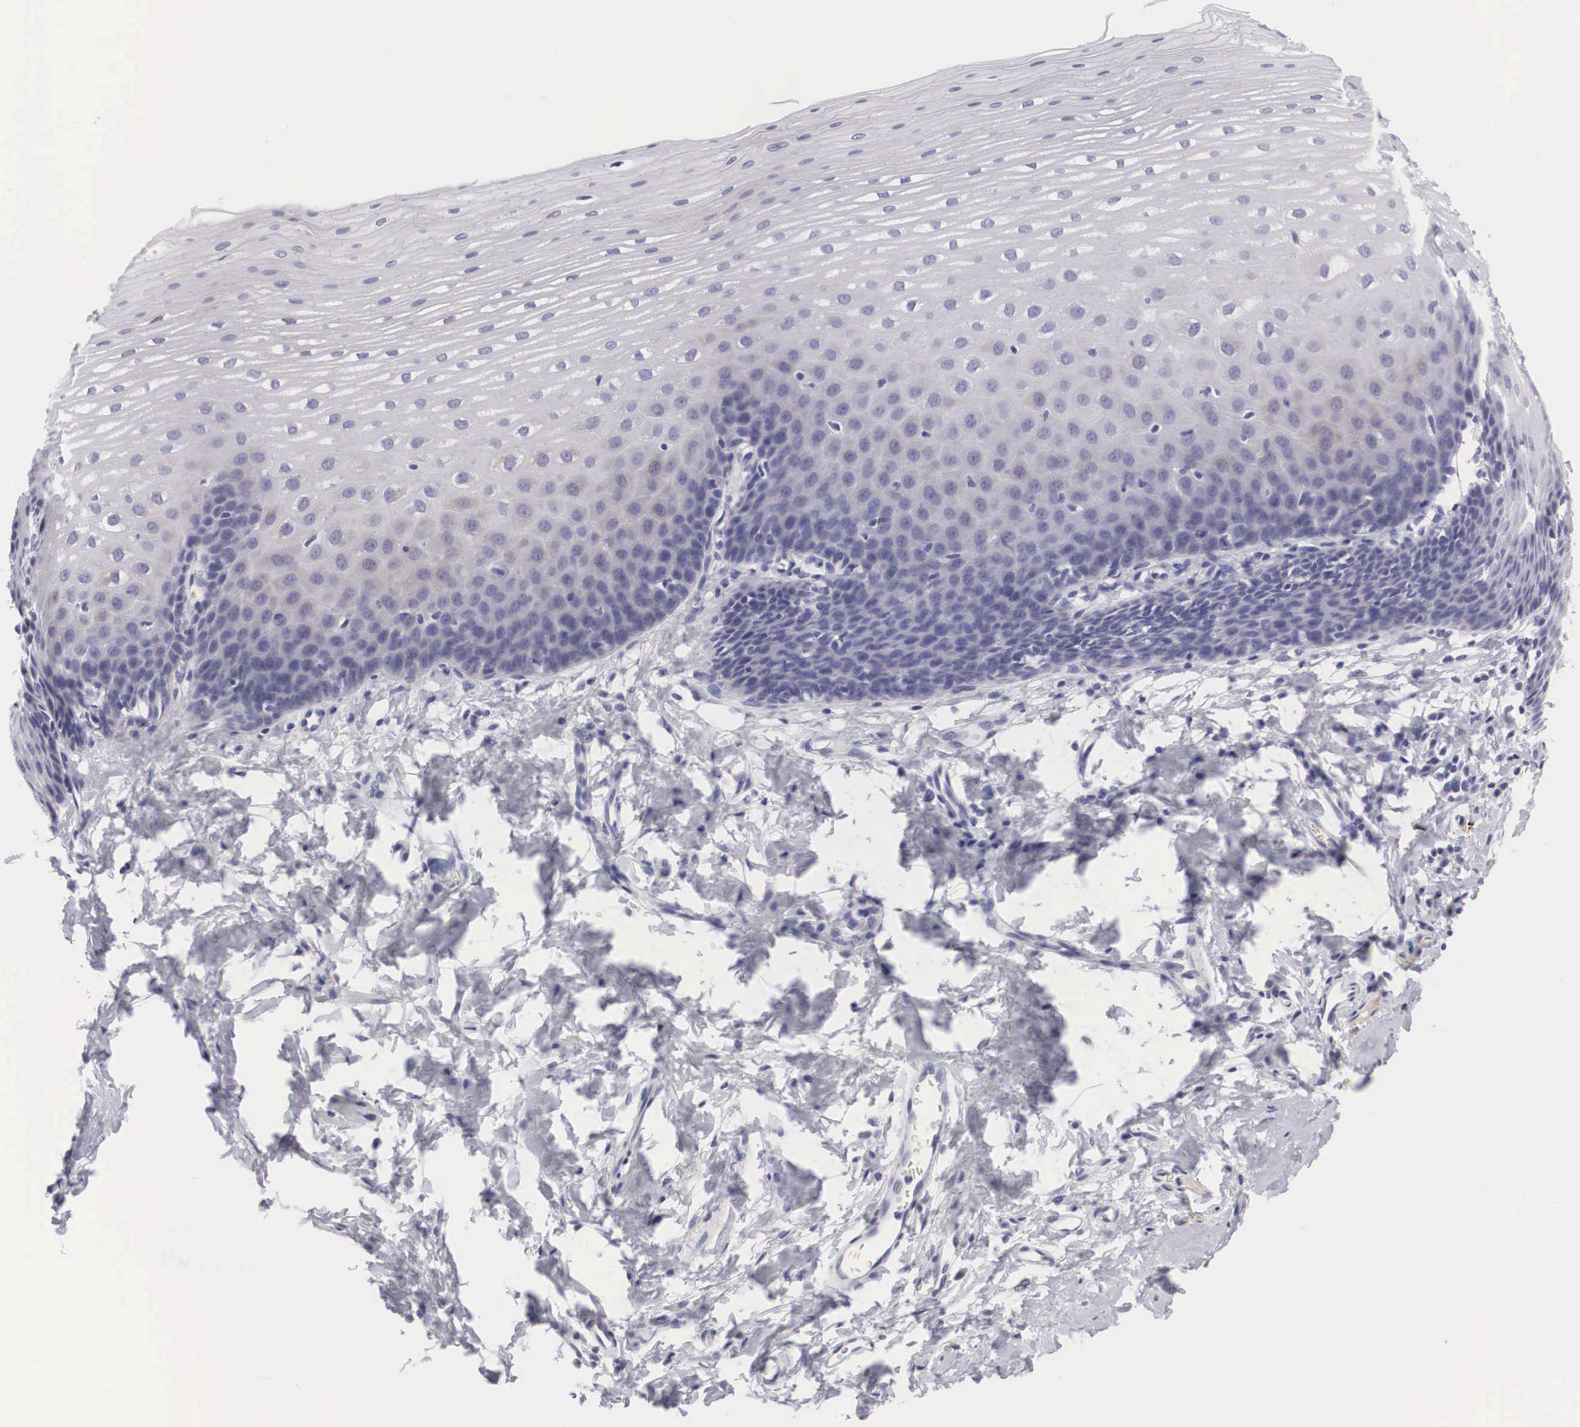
{"staining": {"intensity": "weak", "quantity": "<25%", "location": "cytoplasmic/membranous"}, "tissue": "esophagus", "cell_type": "Squamous epithelial cells", "image_type": "normal", "snomed": [{"axis": "morphology", "description": "Normal tissue, NOS"}, {"axis": "topography", "description": "Esophagus"}], "caption": "Histopathology image shows no significant protein expression in squamous epithelial cells of benign esophagus.", "gene": "ARMCX3", "patient": {"sex": "male", "age": 70}}